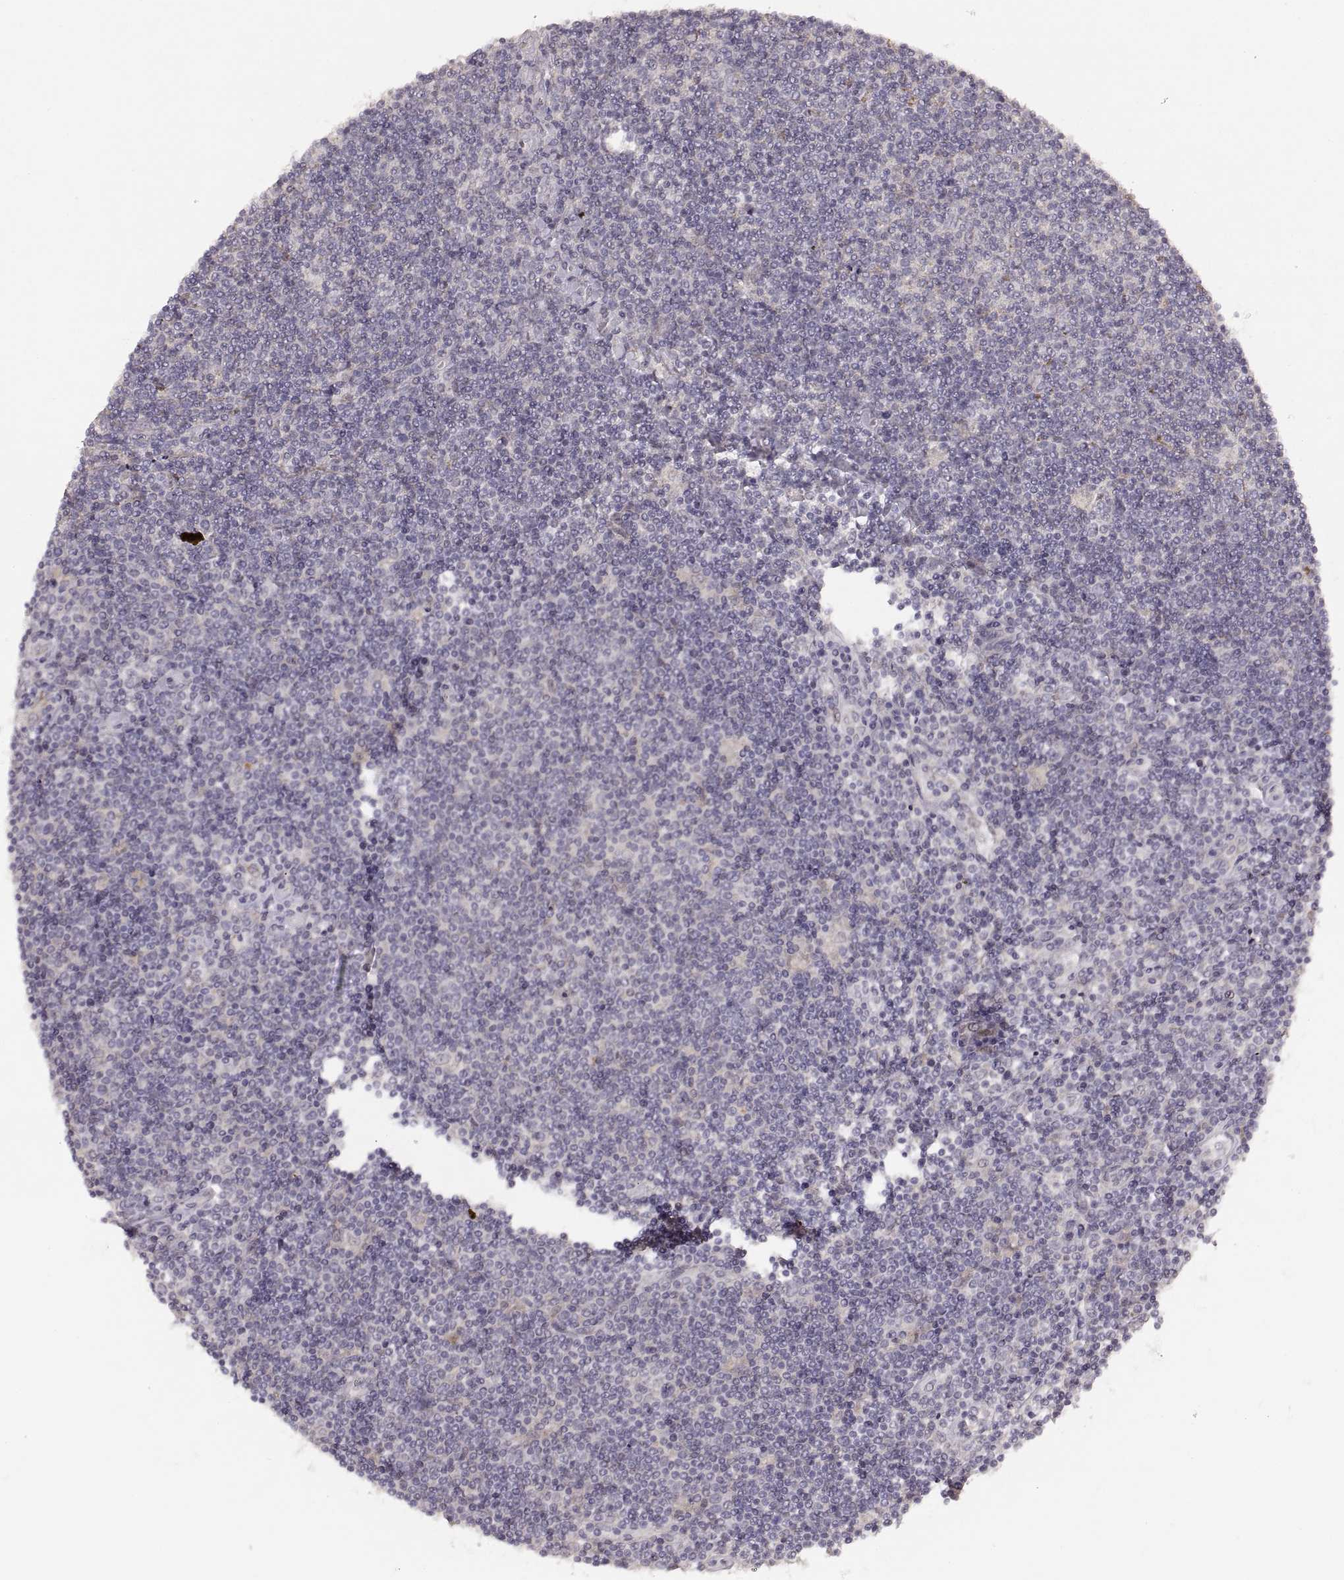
{"staining": {"intensity": "negative", "quantity": "none", "location": "none"}, "tissue": "lymphoma", "cell_type": "Tumor cells", "image_type": "cancer", "snomed": [{"axis": "morphology", "description": "Hodgkin's disease, NOS"}, {"axis": "topography", "description": "Lymph node"}], "caption": "IHC of human lymphoma reveals no staining in tumor cells.", "gene": "LAMC2", "patient": {"sex": "male", "age": 40}}